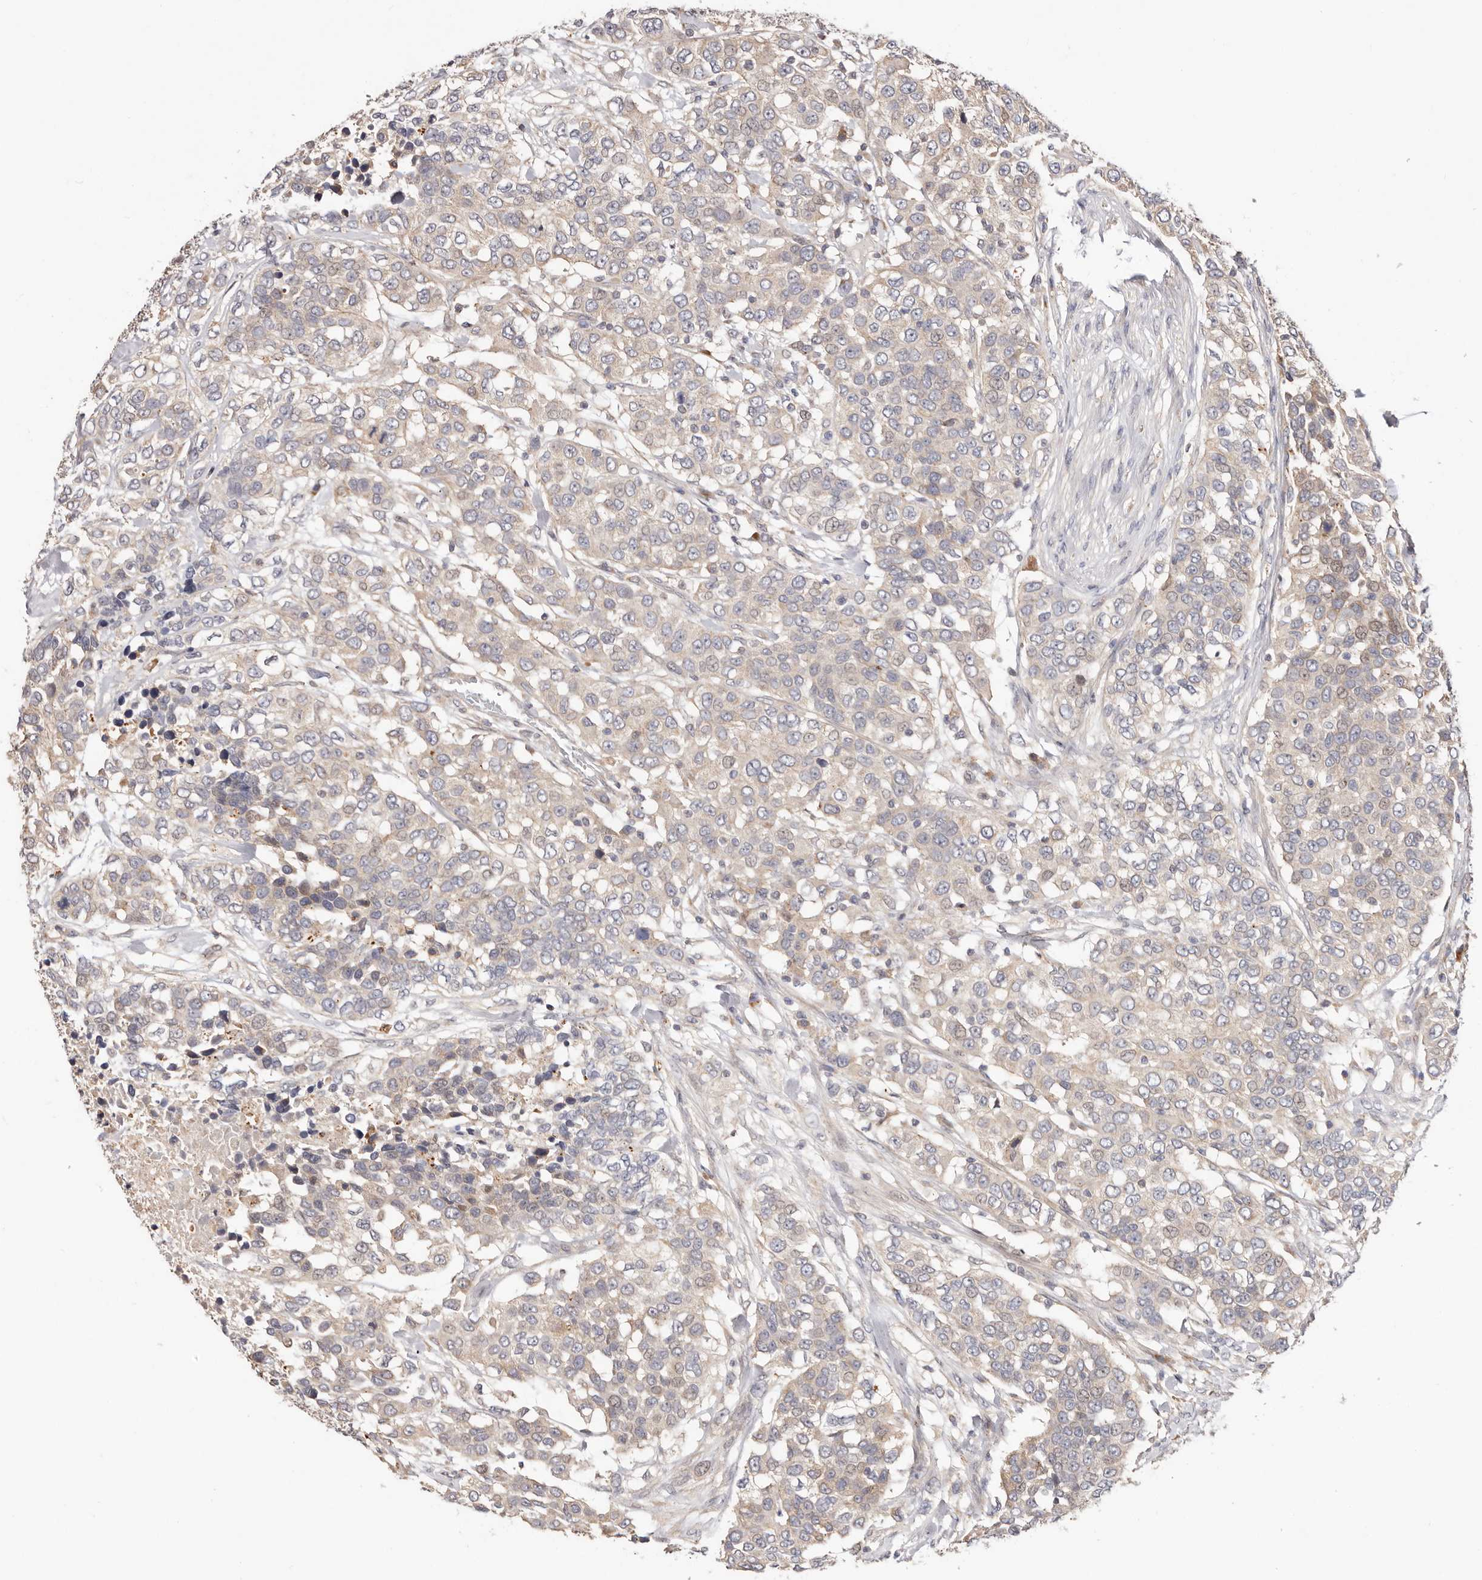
{"staining": {"intensity": "weak", "quantity": "<25%", "location": "cytoplasmic/membranous"}, "tissue": "urothelial cancer", "cell_type": "Tumor cells", "image_type": "cancer", "snomed": [{"axis": "morphology", "description": "Urothelial carcinoma, High grade"}, {"axis": "topography", "description": "Urinary bladder"}], "caption": "IHC image of neoplastic tissue: human high-grade urothelial carcinoma stained with DAB (3,3'-diaminobenzidine) shows no significant protein positivity in tumor cells.", "gene": "USP33", "patient": {"sex": "female", "age": 80}}